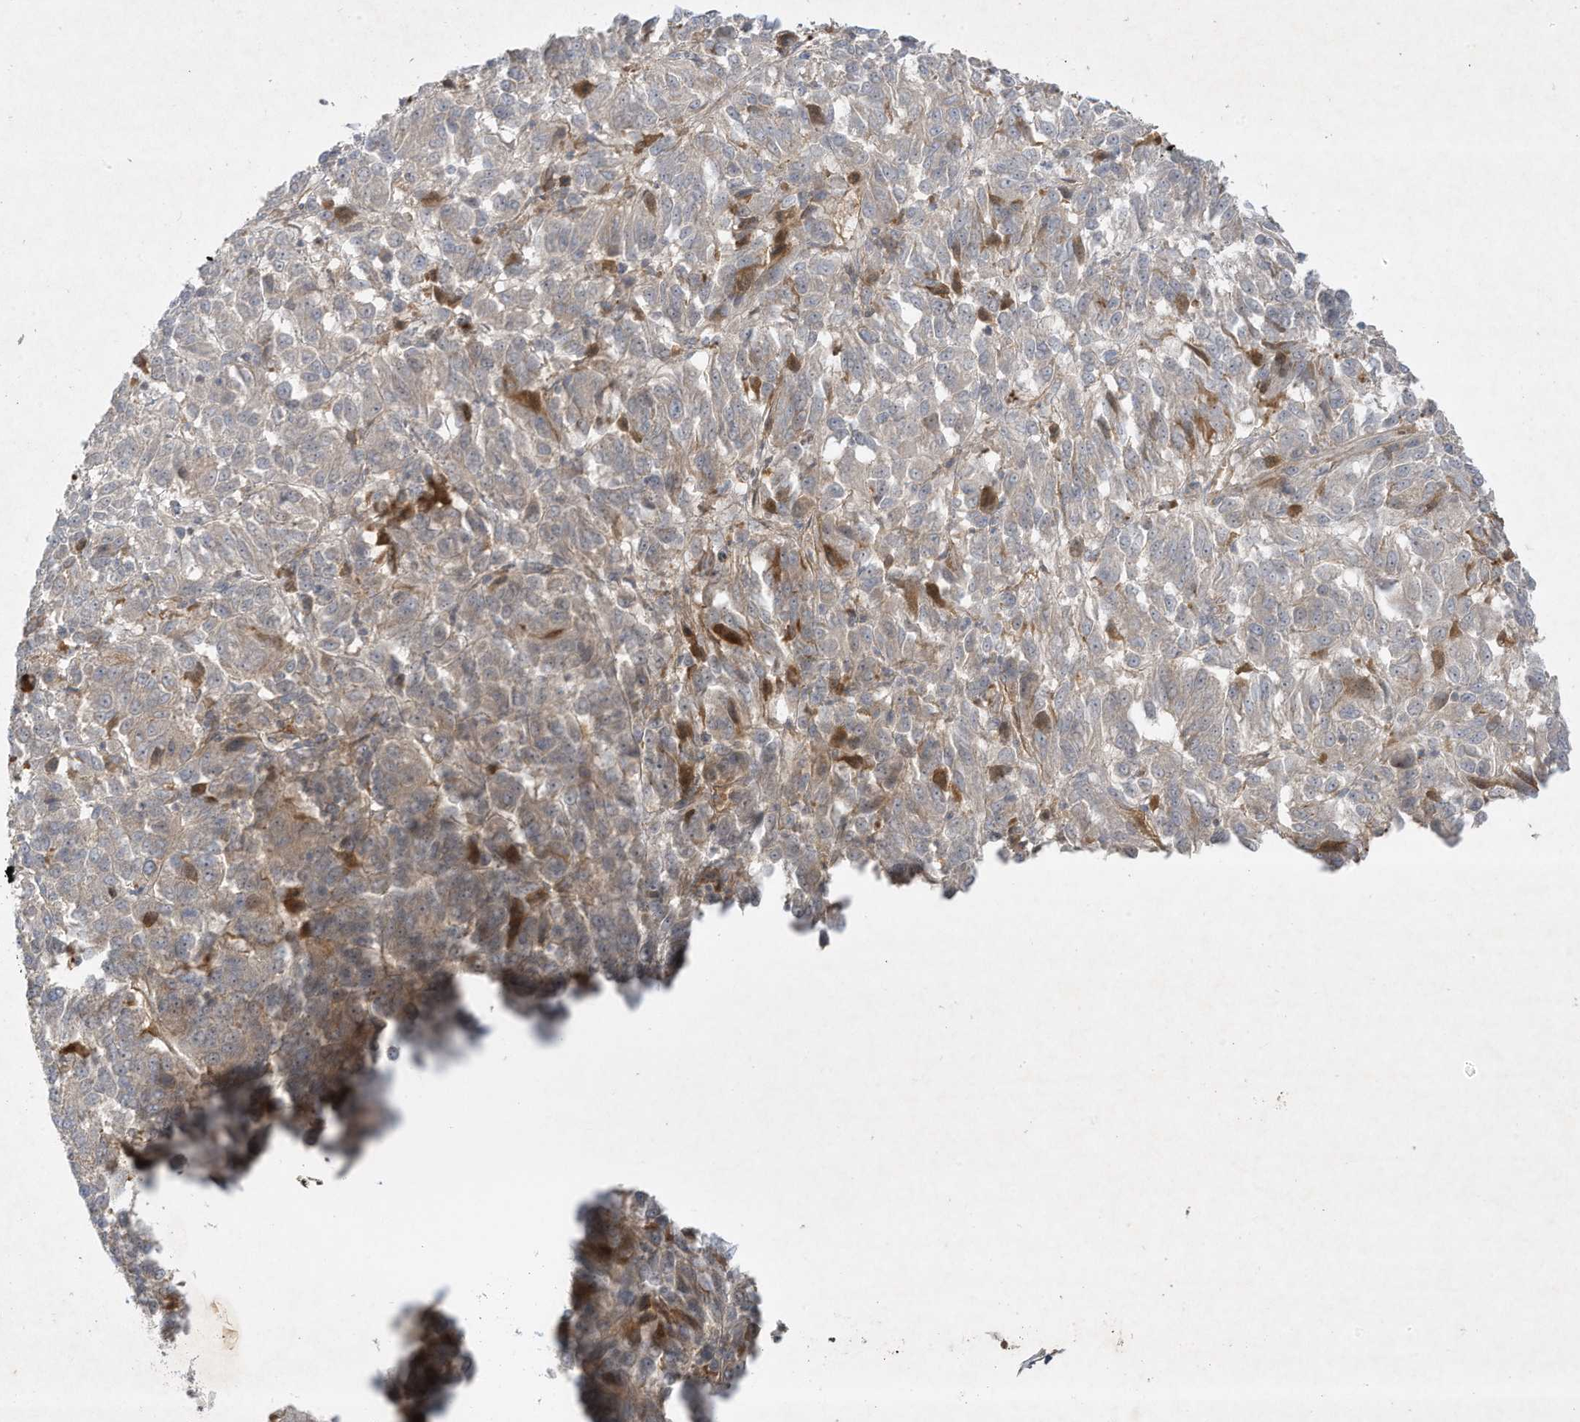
{"staining": {"intensity": "negative", "quantity": "none", "location": "none"}, "tissue": "melanoma", "cell_type": "Tumor cells", "image_type": "cancer", "snomed": [{"axis": "morphology", "description": "Malignant melanoma, NOS"}, {"axis": "topography", "description": "Skin"}], "caption": "Immunohistochemistry (IHC) micrograph of neoplastic tissue: melanoma stained with DAB (3,3'-diaminobenzidine) displays no significant protein expression in tumor cells. The staining is performed using DAB (3,3'-diaminobenzidine) brown chromogen with nuclei counter-stained in using hematoxylin.", "gene": "FETUB", "patient": {"sex": "female", "age": 82}}